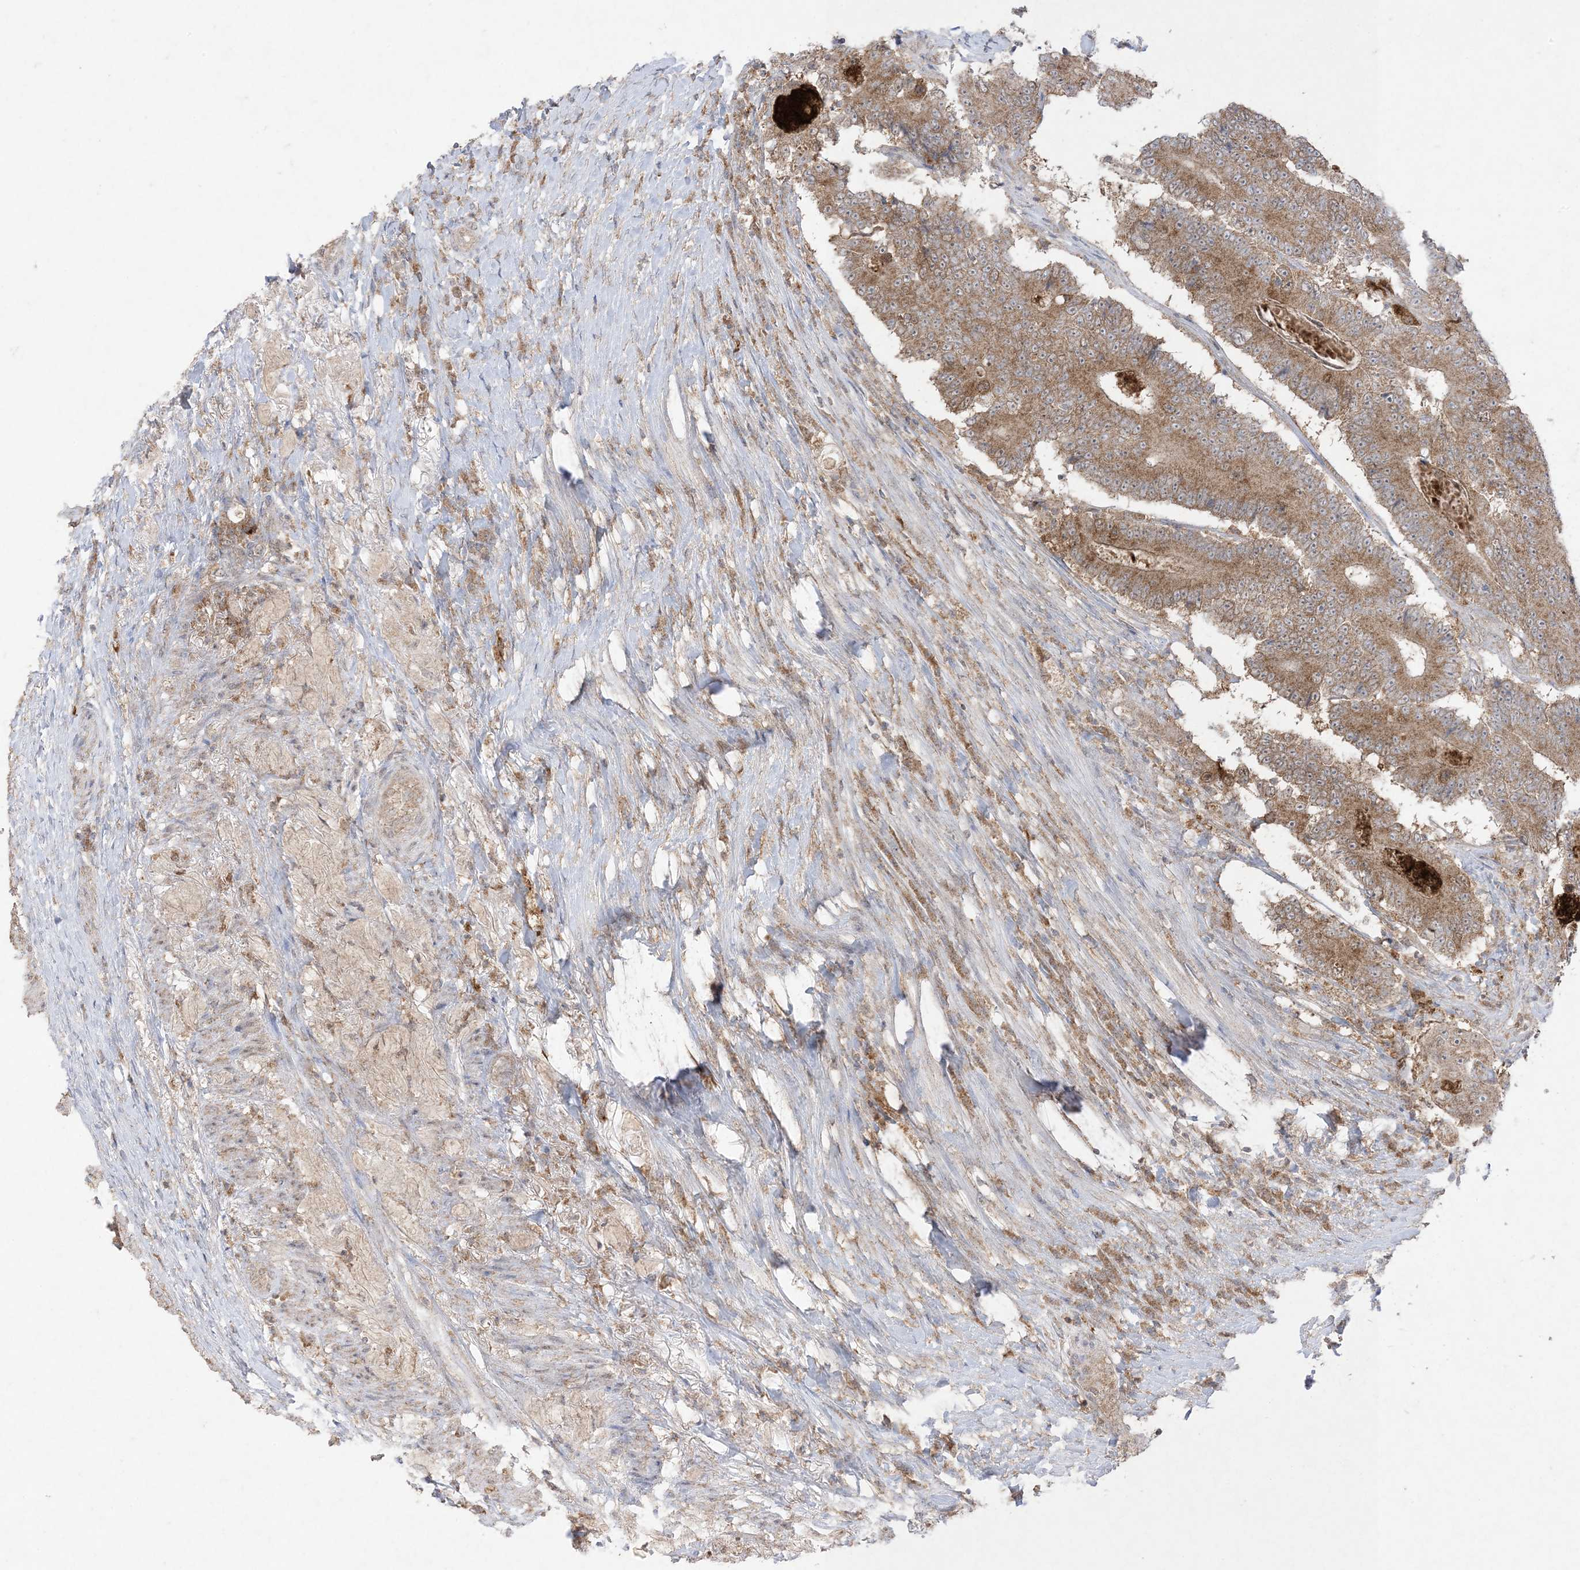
{"staining": {"intensity": "moderate", "quantity": ">75%", "location": "cytoplasmic/membranous"}, "tissue": "colorectal cancer", "cell_type": "Tumor cells", "image_type": "cancer", "snomed": [{"axis": "morphology", "description": "Adenocarcinoma, NOS"}, {"axis": "topography", "description": "Colon"}], "caption": "Moderate cytoplasmic/membranous staining is seen in approximately >75% of tumor cells in colorectal cancer.", "gene": "UBE2C", "patient": {"sex": "male", "age": 83}}